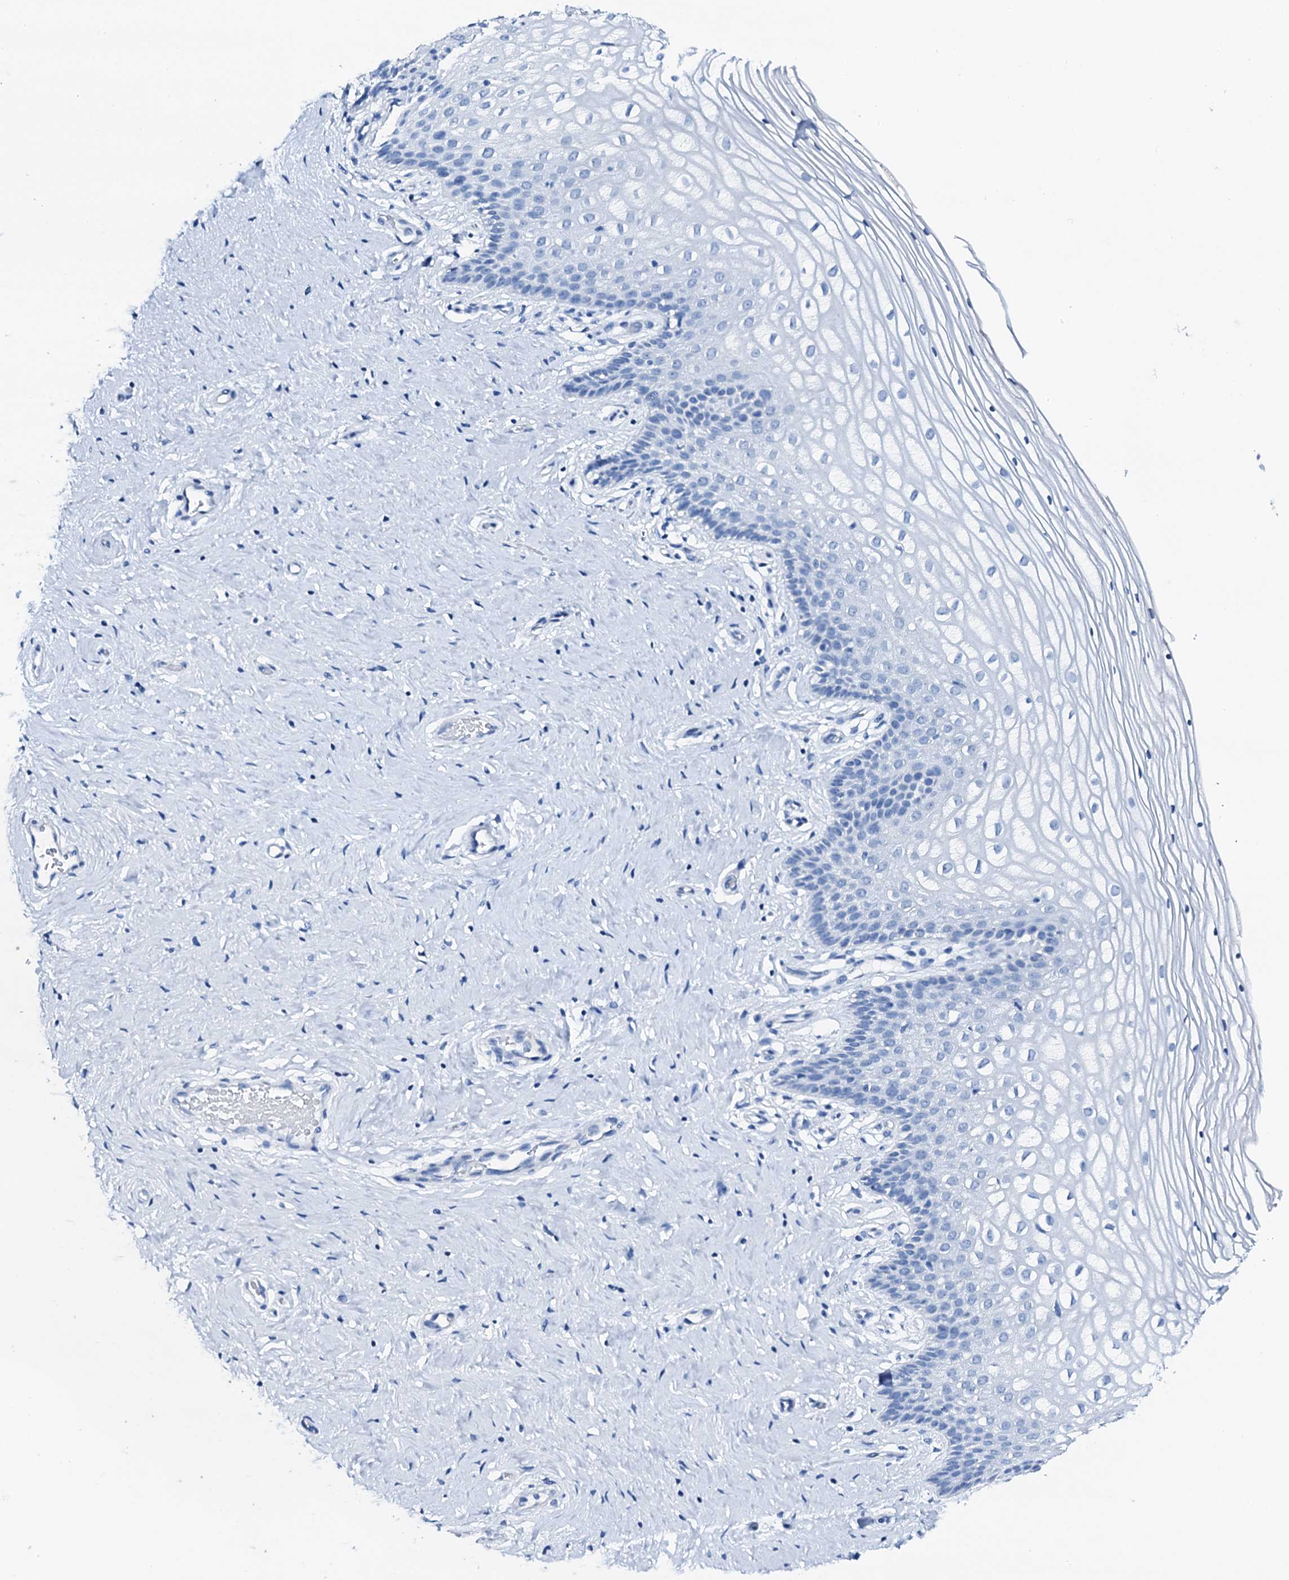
{"staining": {"intensity": "negative", "quantity": "none", "location": "none"}, "tissue": "cervix", "cell_type": "Glandular cells", "image_type": "normal", "snomed": [{"axis": "morphology", "description": "Normal tissue, NOS"}, {"axis": "topography", "description": "Cervix"}], "caption": "This is an IHC image of benign cervix. There is no staining in glandular cells.", "gene": "PTH", "patient": {"sex": "female", "age": 33}}